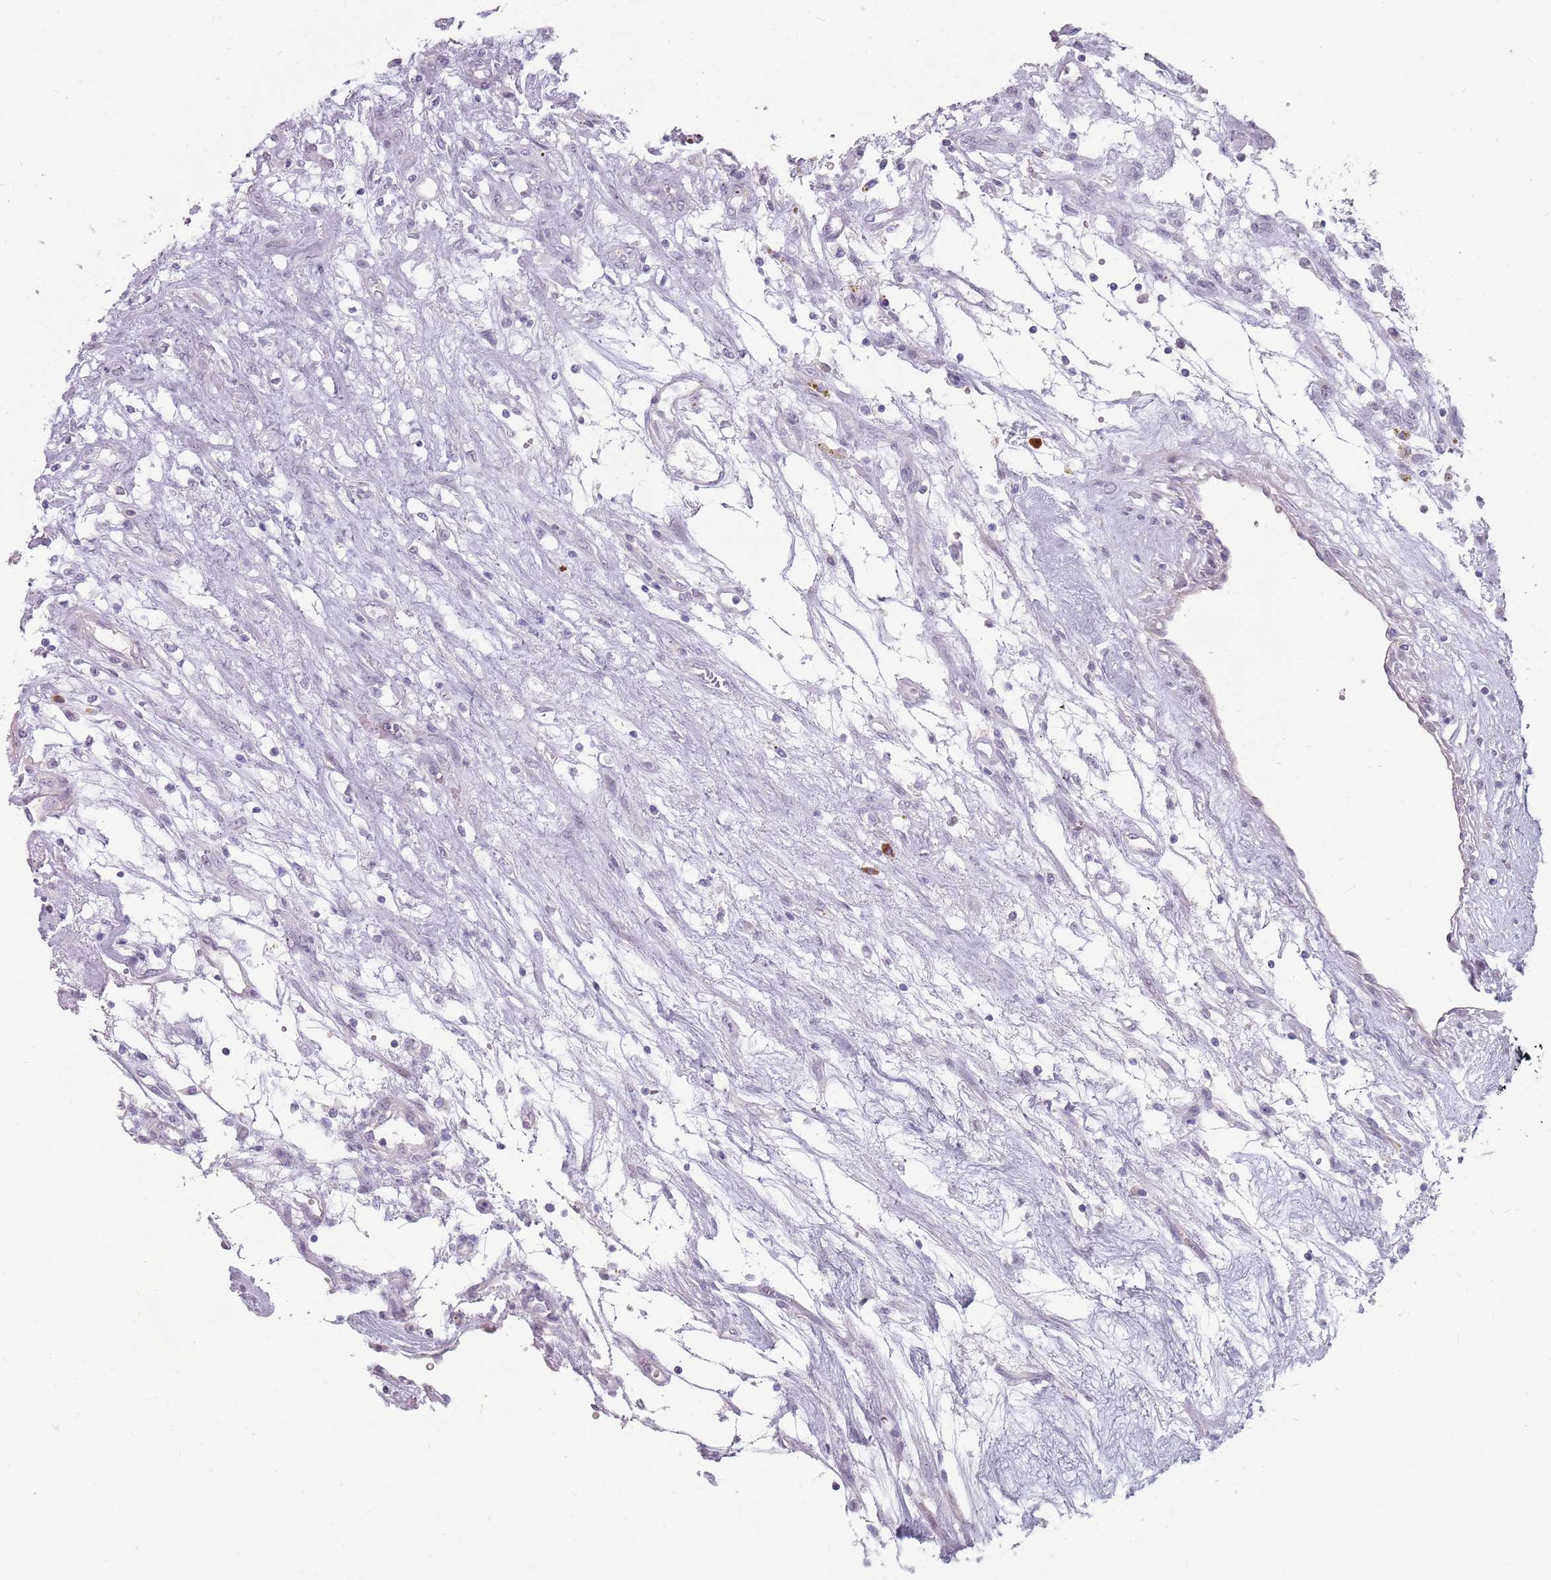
{"staining": {"intensity": "negative", "quantity": "none", "location": "none"}, "tissue": "renal cancer", "cell_type": "Tumor cells", "image_type": "cancer", "snomed": [{"axis": "morphology", "description": "Adenocarcinoma, NOS"}, {"axis": "topography", "description": "Kidney"}], "caption": "The micrograph exhibits no staining of tumor cells in renal adenocarcinoma.", "gene": "STYK1", "patient": {"sex": "female", "age": 57}}